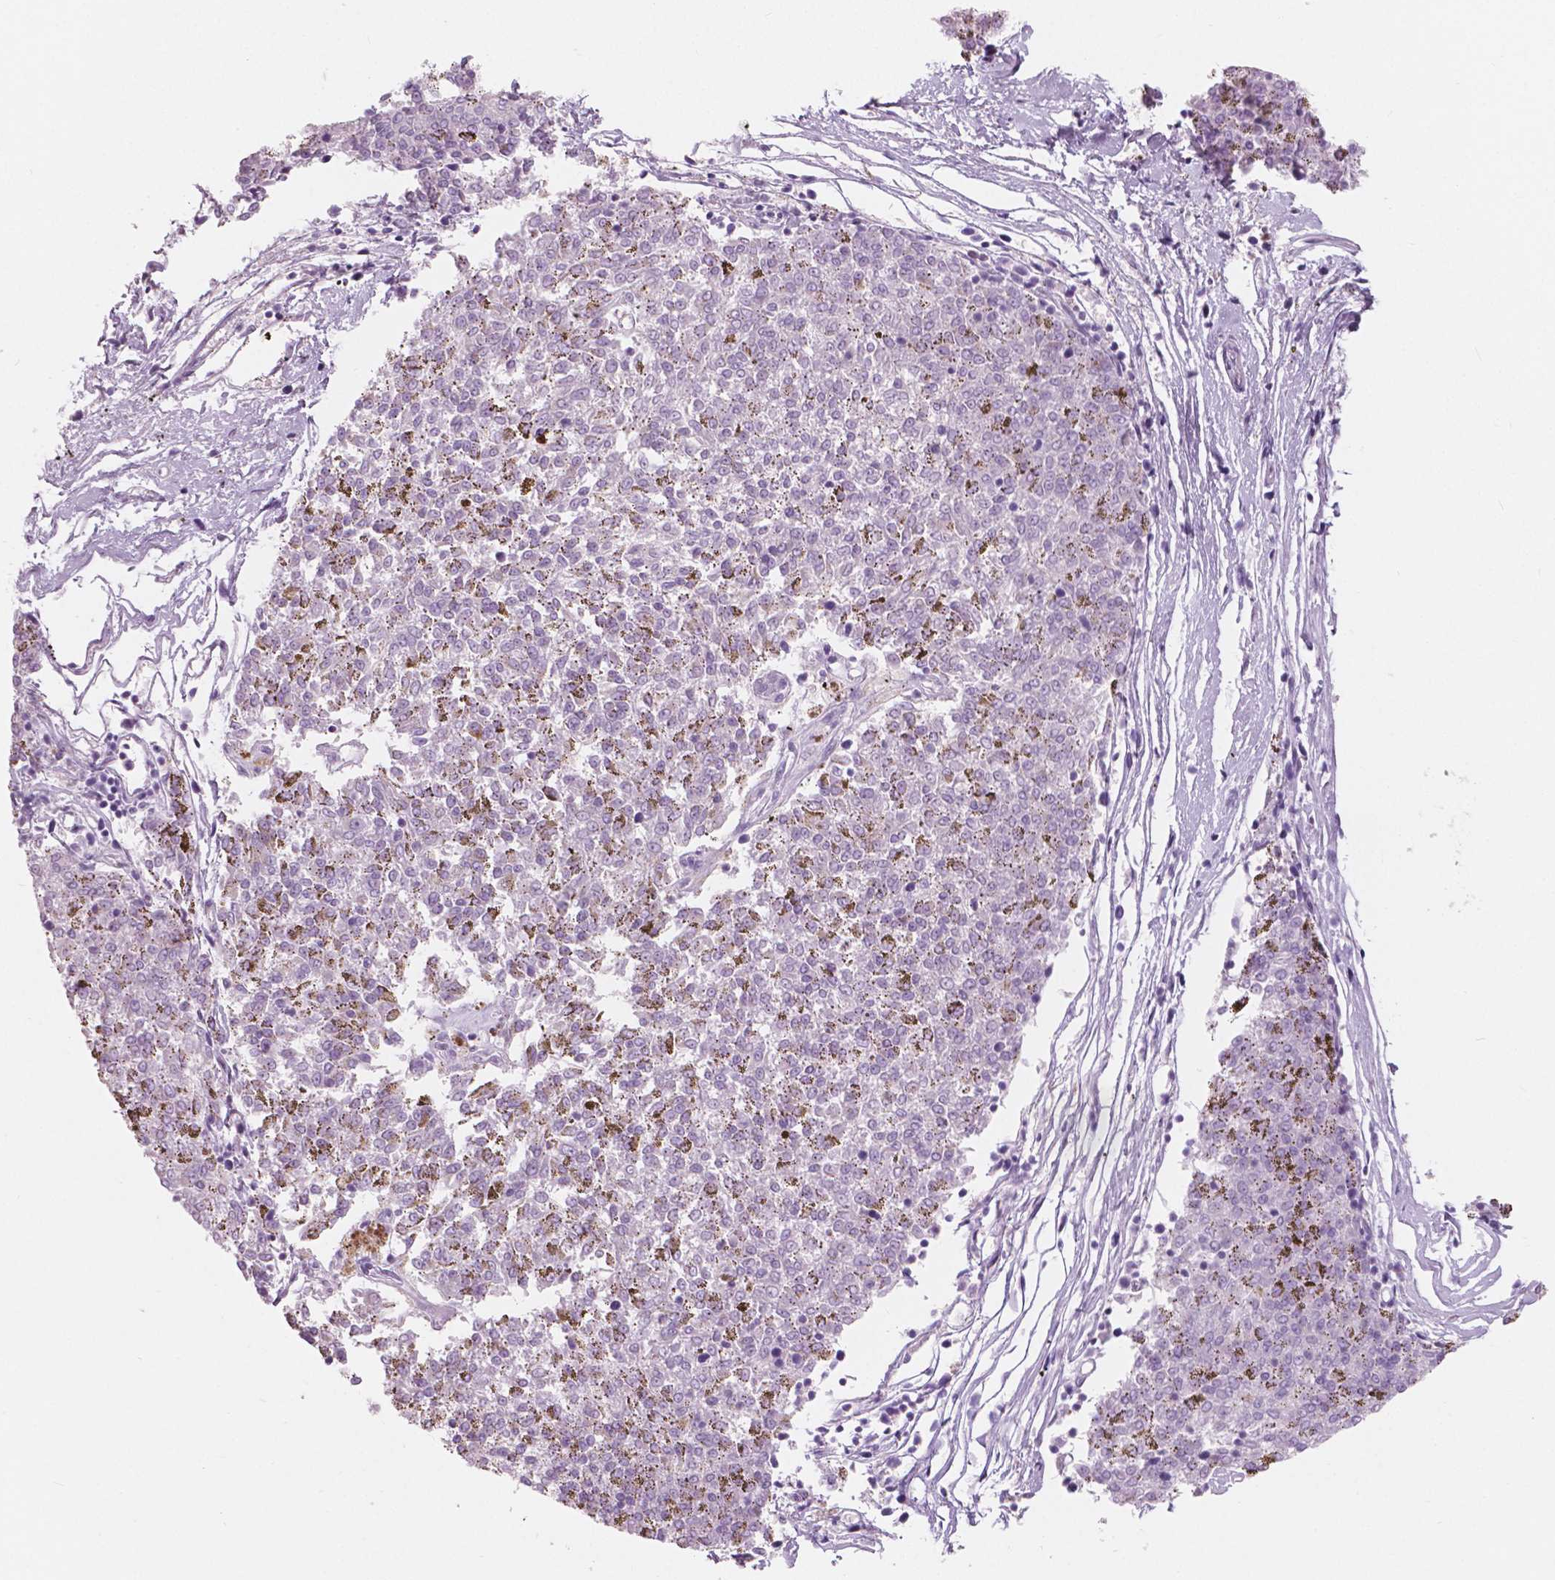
{"staining": {"intensity": "negative", "quantity": "none", "location": "none"}, "tissue": "melanoma", "cell_type": "Tumor cells", "image_type": "cancer", "snomed": [{"axis": "morphology", "description": "Malignant melanoma, NOS"}, {"axis": "topography", "description": "Skin"}], "caption": "Immunohistochemical staining of malignant melanoma reveals no significant expression in tumor cells. (Brightfield microscopy of DAB immunohistochemistry (IHC) at high magnification).", "gene": "A4GNT", "patient": {"sex": "female", "age": 72}}